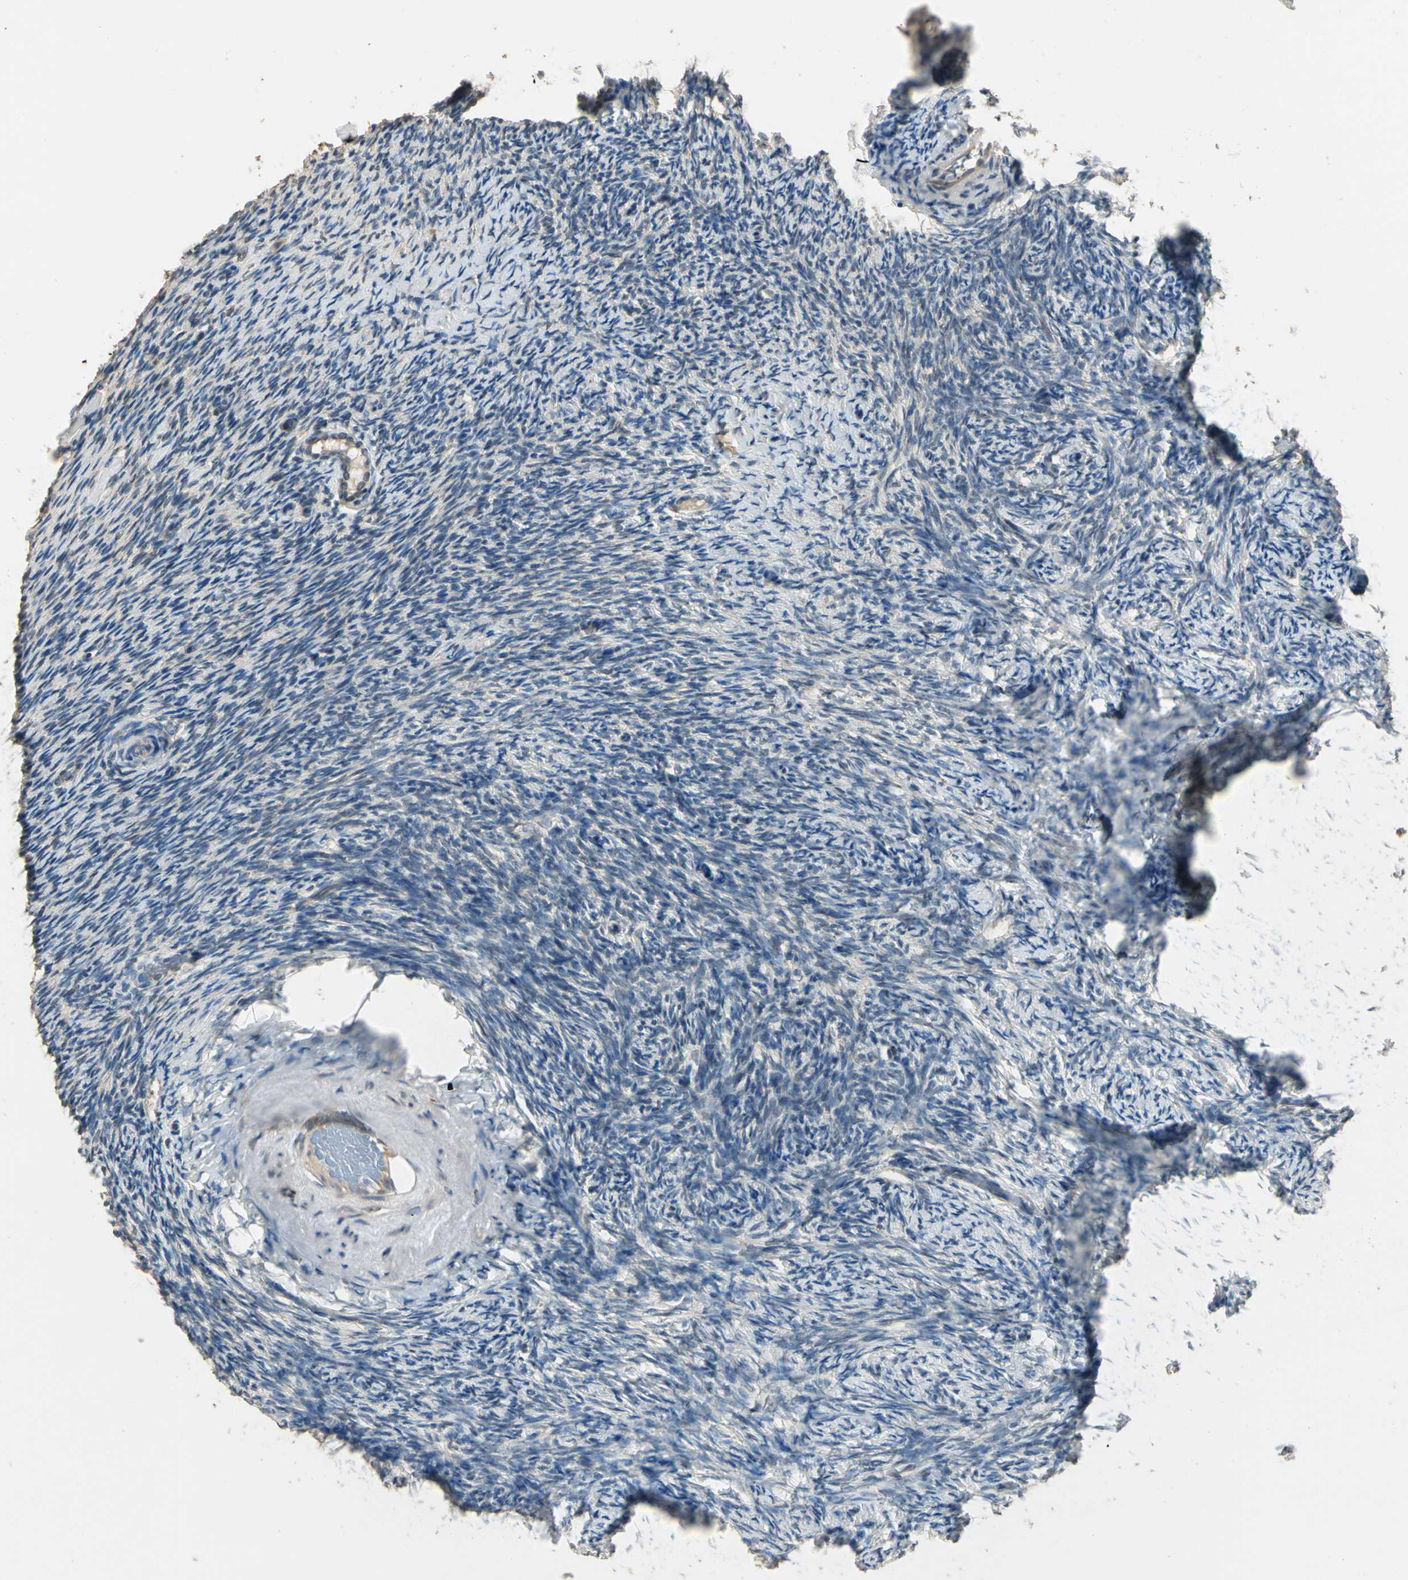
{"staining": {"intensity": "weak", "quantity": ">75%", "location": "cytoplasmic/membranous"}, "tissue": "ovary", "cell_type": "Ovarian stroma cells", "image_type": "normal", "snomed": [{"axis": "morphology", "description": "Normal tissue, NOS"}, {"axis": "topography", "description": "Ovary"}], "caption": "About >75% of ovarian stroma cells in normal ovary reveal weak cytoplasmic/membranous protein positivity as visualized by brown immunohistochemical staining.", "gene": "TASOR", "patient": {"sex": "female", "age": 60}}